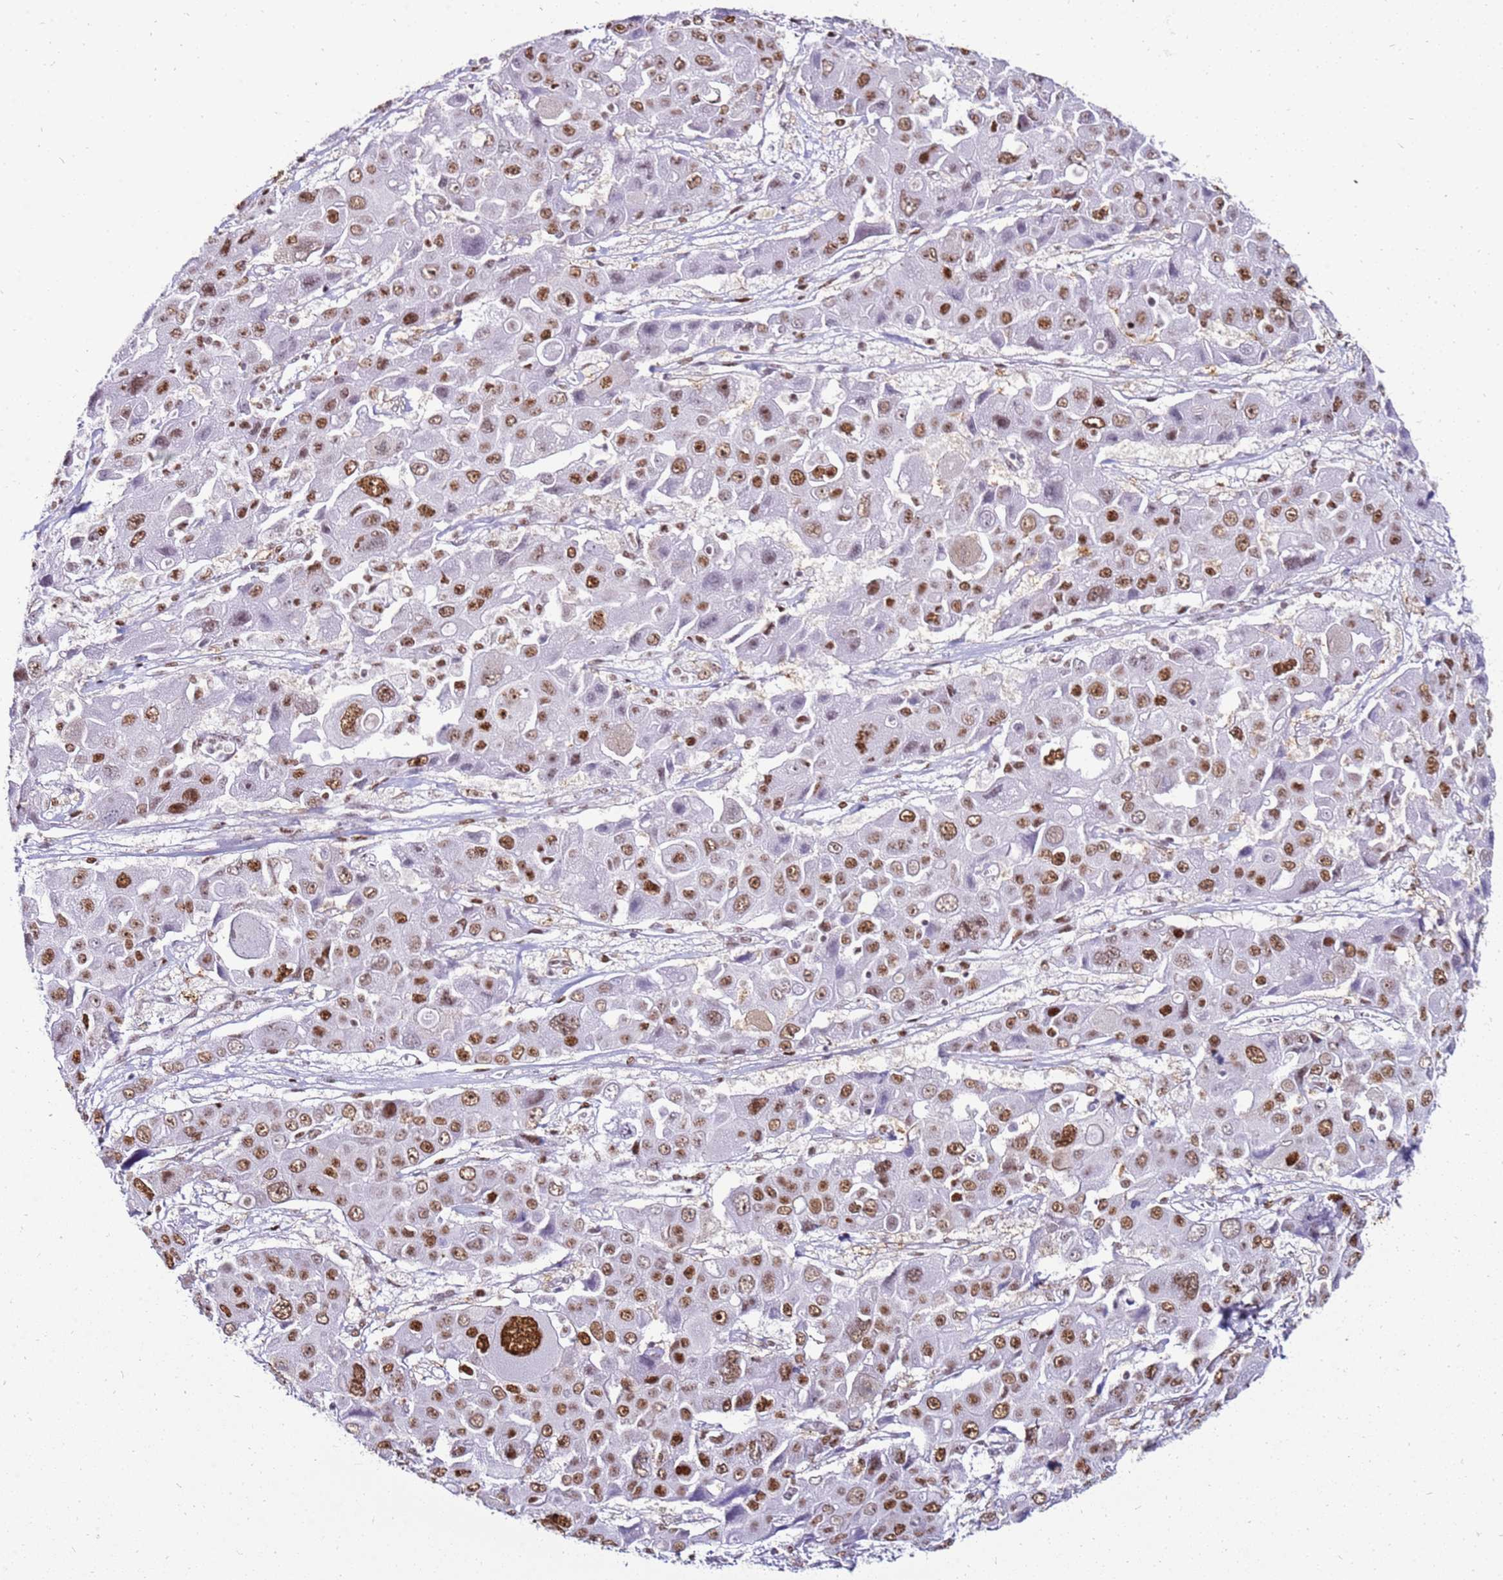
{"staining": {"intensity": "moderate", "quantity": ">75%", "location": "nuclear"}, "tissue": "liver cancer", "cell_type": "Tumor cells", "image_type": "cancer", "snomed": [{"axis": "morphology", "description": "Cholangiocarcinoma"}, {"axis": "topography", "description": "Liver"}], "caption": "Immunohistochemical staining of human cholangiocarcinoma (liver) shows medium levels of moderate nuclear protein positivity in approximately >75% of tumor cells. (Stains: DAB (3,3'-diaminobenzidine) in brown, nuclei in blue, Microscopy: brightfield microscopy at high magnification).", "gene": "KPNA4", "patient": {"sex": "male", "age": 67}}